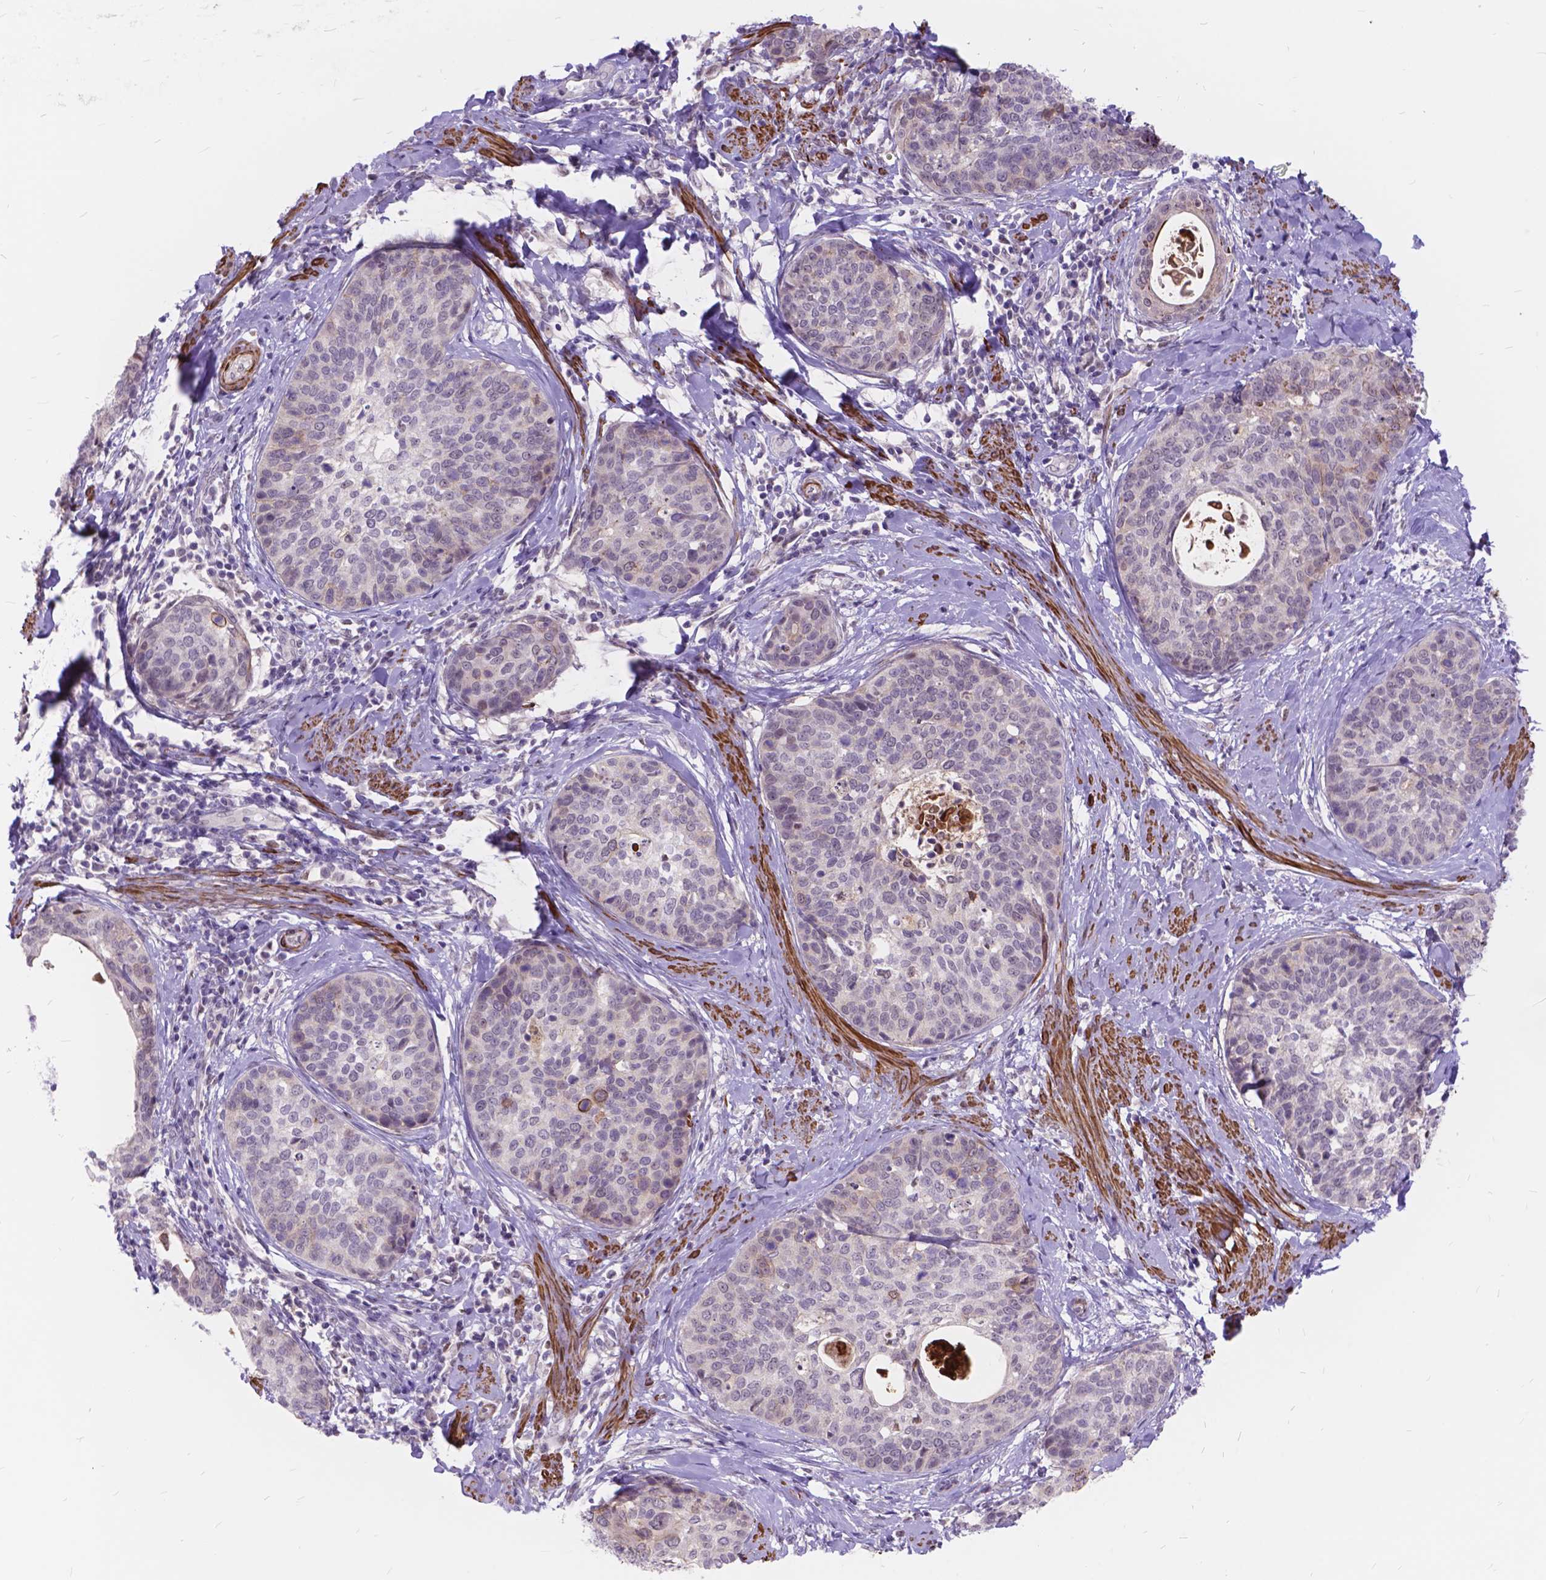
{"staining": {"intensity": "weak", "quantity": "<25%", "location": "cytoplasmic/membranous"}, "tissue": "cervical cancer", "cell_type": "Tumor cells", "image_type": "cancer", "snomed": [{"axis": "morphology", "description": "Squamous cell carcinoma, NOS"}, {"axis": "topography", "description": "Cervix"}], "caption": "This is a image of immunohistochemistry (IHC) staining of cervical cancer (squamous cell carcinoma), which shows no expression in tumor cells. The staining was performed using DAB to visualize the protein expression in brown, while the nuclei were stained in blue with hematoxylin (Magnification: 20x).", "gene": "MAN2C1", "patient": {"sex": "female", "age": 69}}